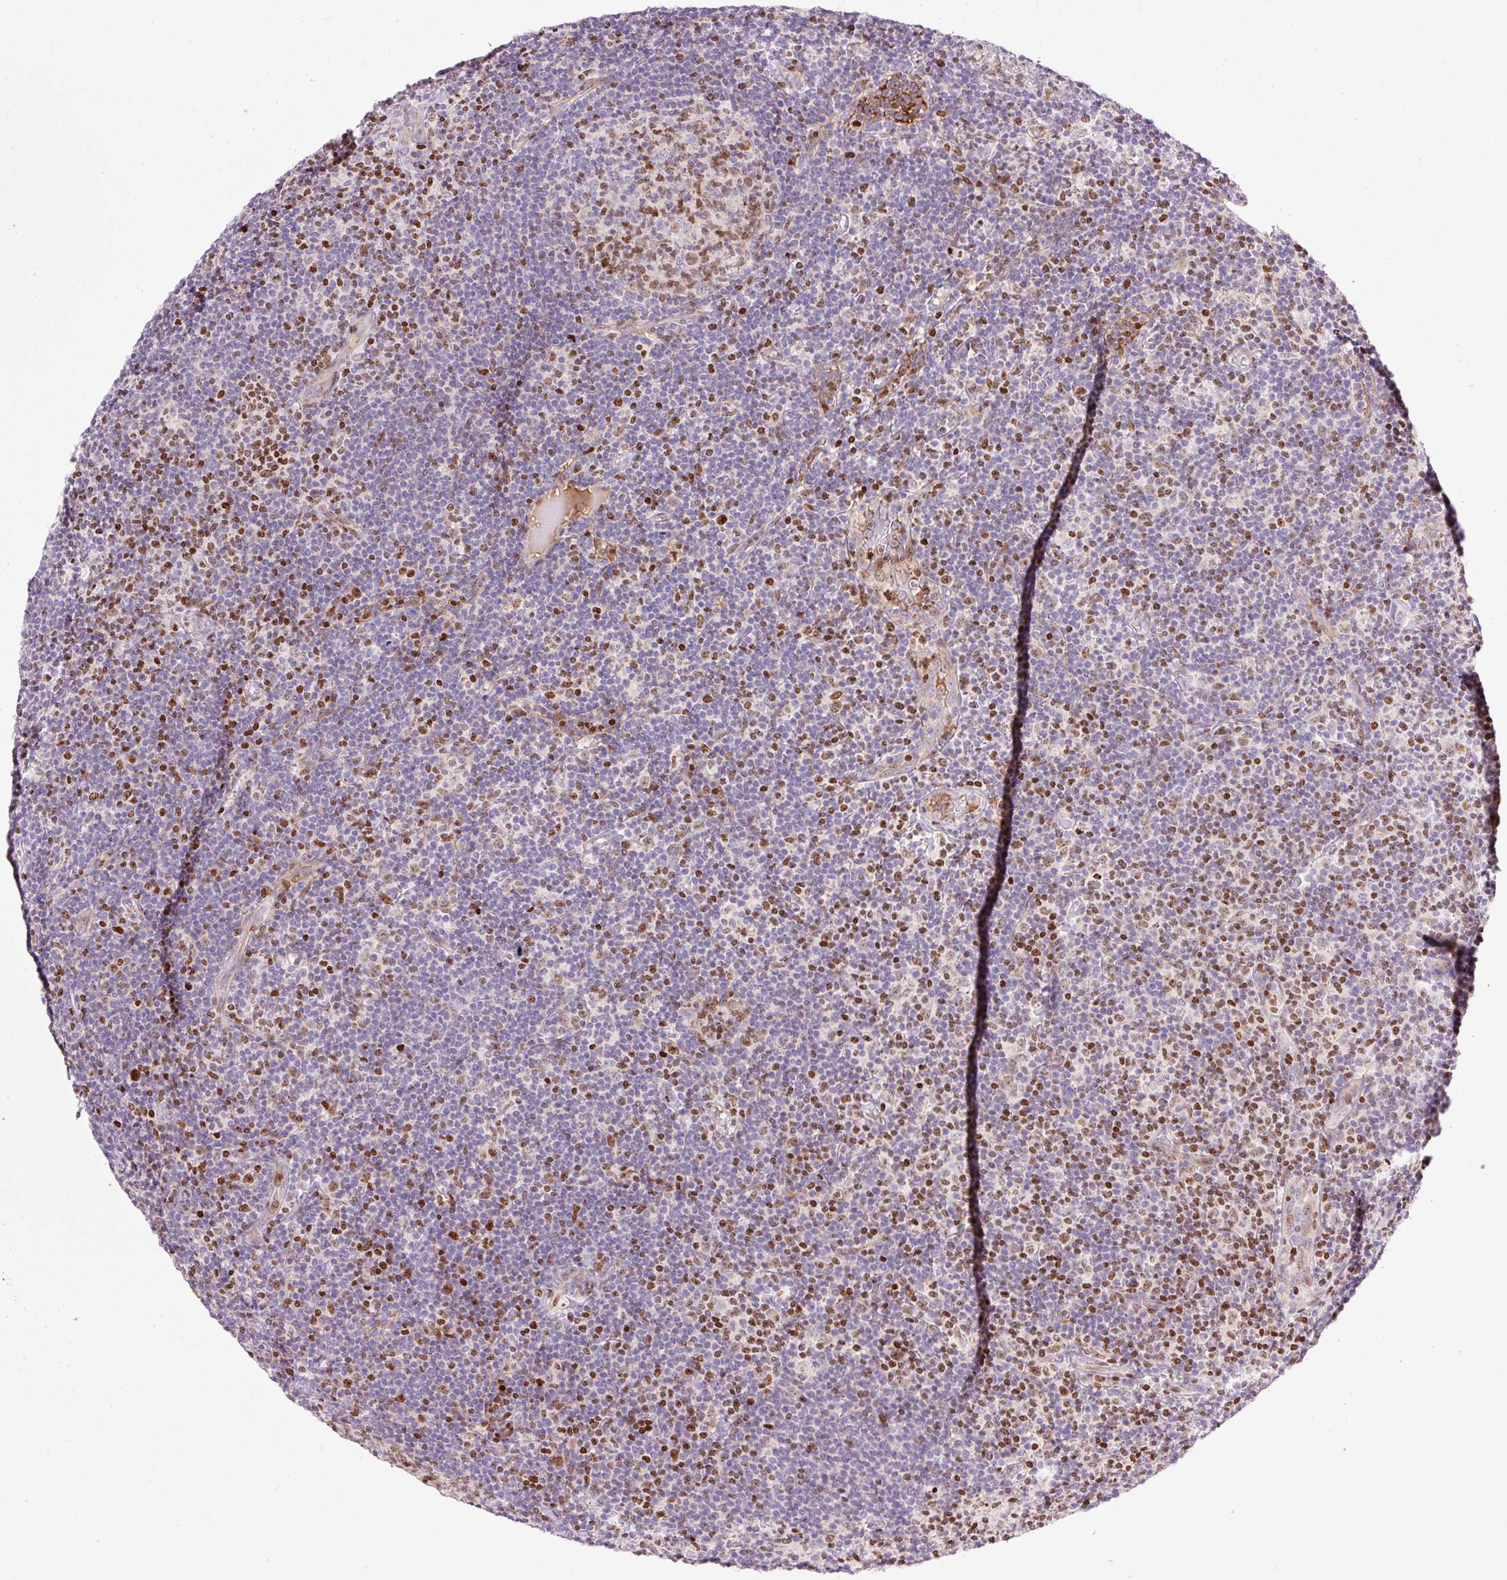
{"staining": {"intensity": "moderate", "quantity": ">75%", "location": "nuclear"}, "tissue": "lymphoma", "cell_type": "Tumor cells", "image_type": "cancer", "snomed": [{"axis": "morphology", "description": "Hodgkin's disease, NOS"}, {"axis": "topography", "description": "Lymph node"}], "caption": "Human lymphoma stained for a protein (brown) shows moderate nuclear positive positivity in approximately >75% of tumor cells.", "gene": "TMEM8B", "patient": {"sex": "female", "age": 57}}